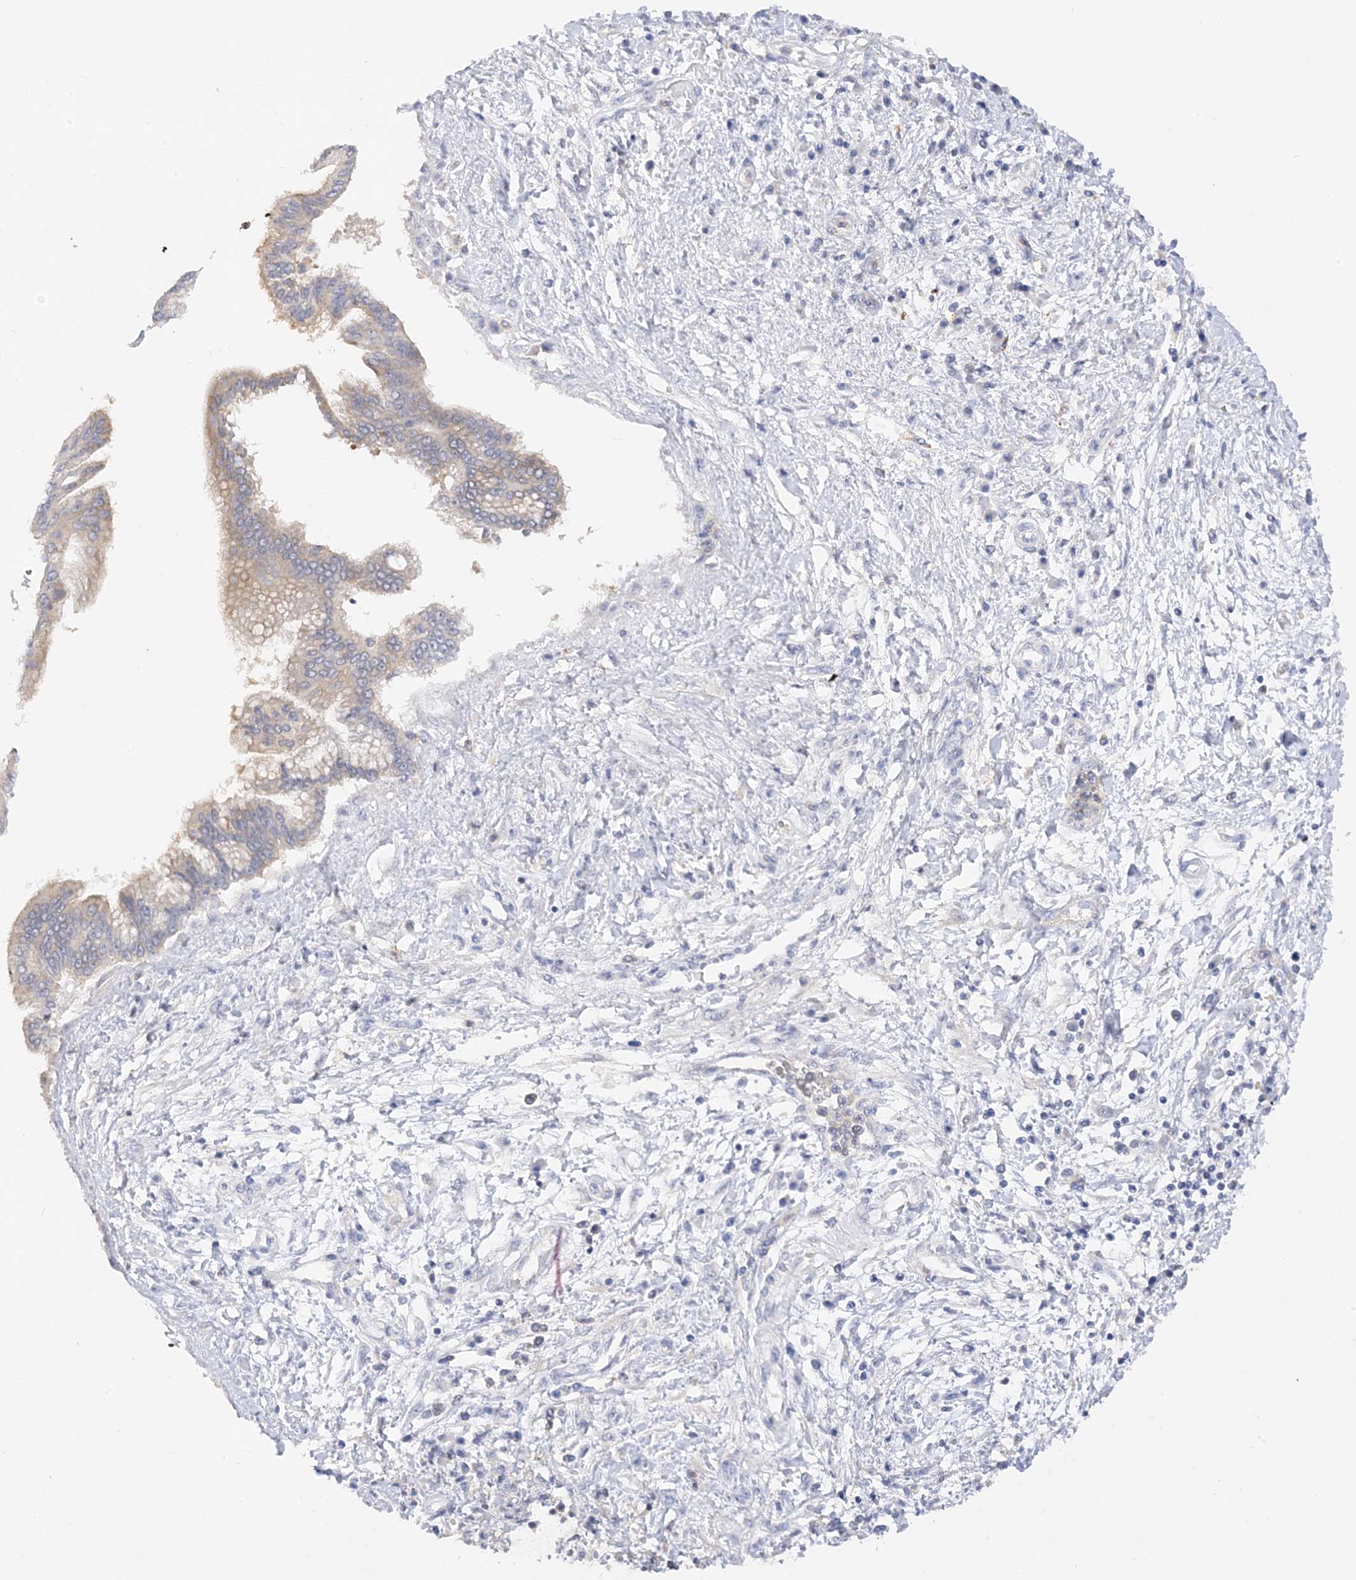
{"staining": {"intensity": "weak", "quantity": "<25%", "location": "cytoplasmic/membranous"}, "tissue": "pancreatic cancer", "cell_type": "Tumor cells", "image_type": "cancer", "snomed": [{"axis": "morphology", "description": "Adenocarcinoma, NOS"}, {"axis": "topography", "description": "Pancreas"}], "caption": "A high-resolution photomicrograph shows immunohistochemistry (IHC) staining of pancreatic adenocarcinoma, which demonstrates no significant expression in tumor cells.", "gene": "ARV1", "patient": {"sex": "female", "age": 56}}